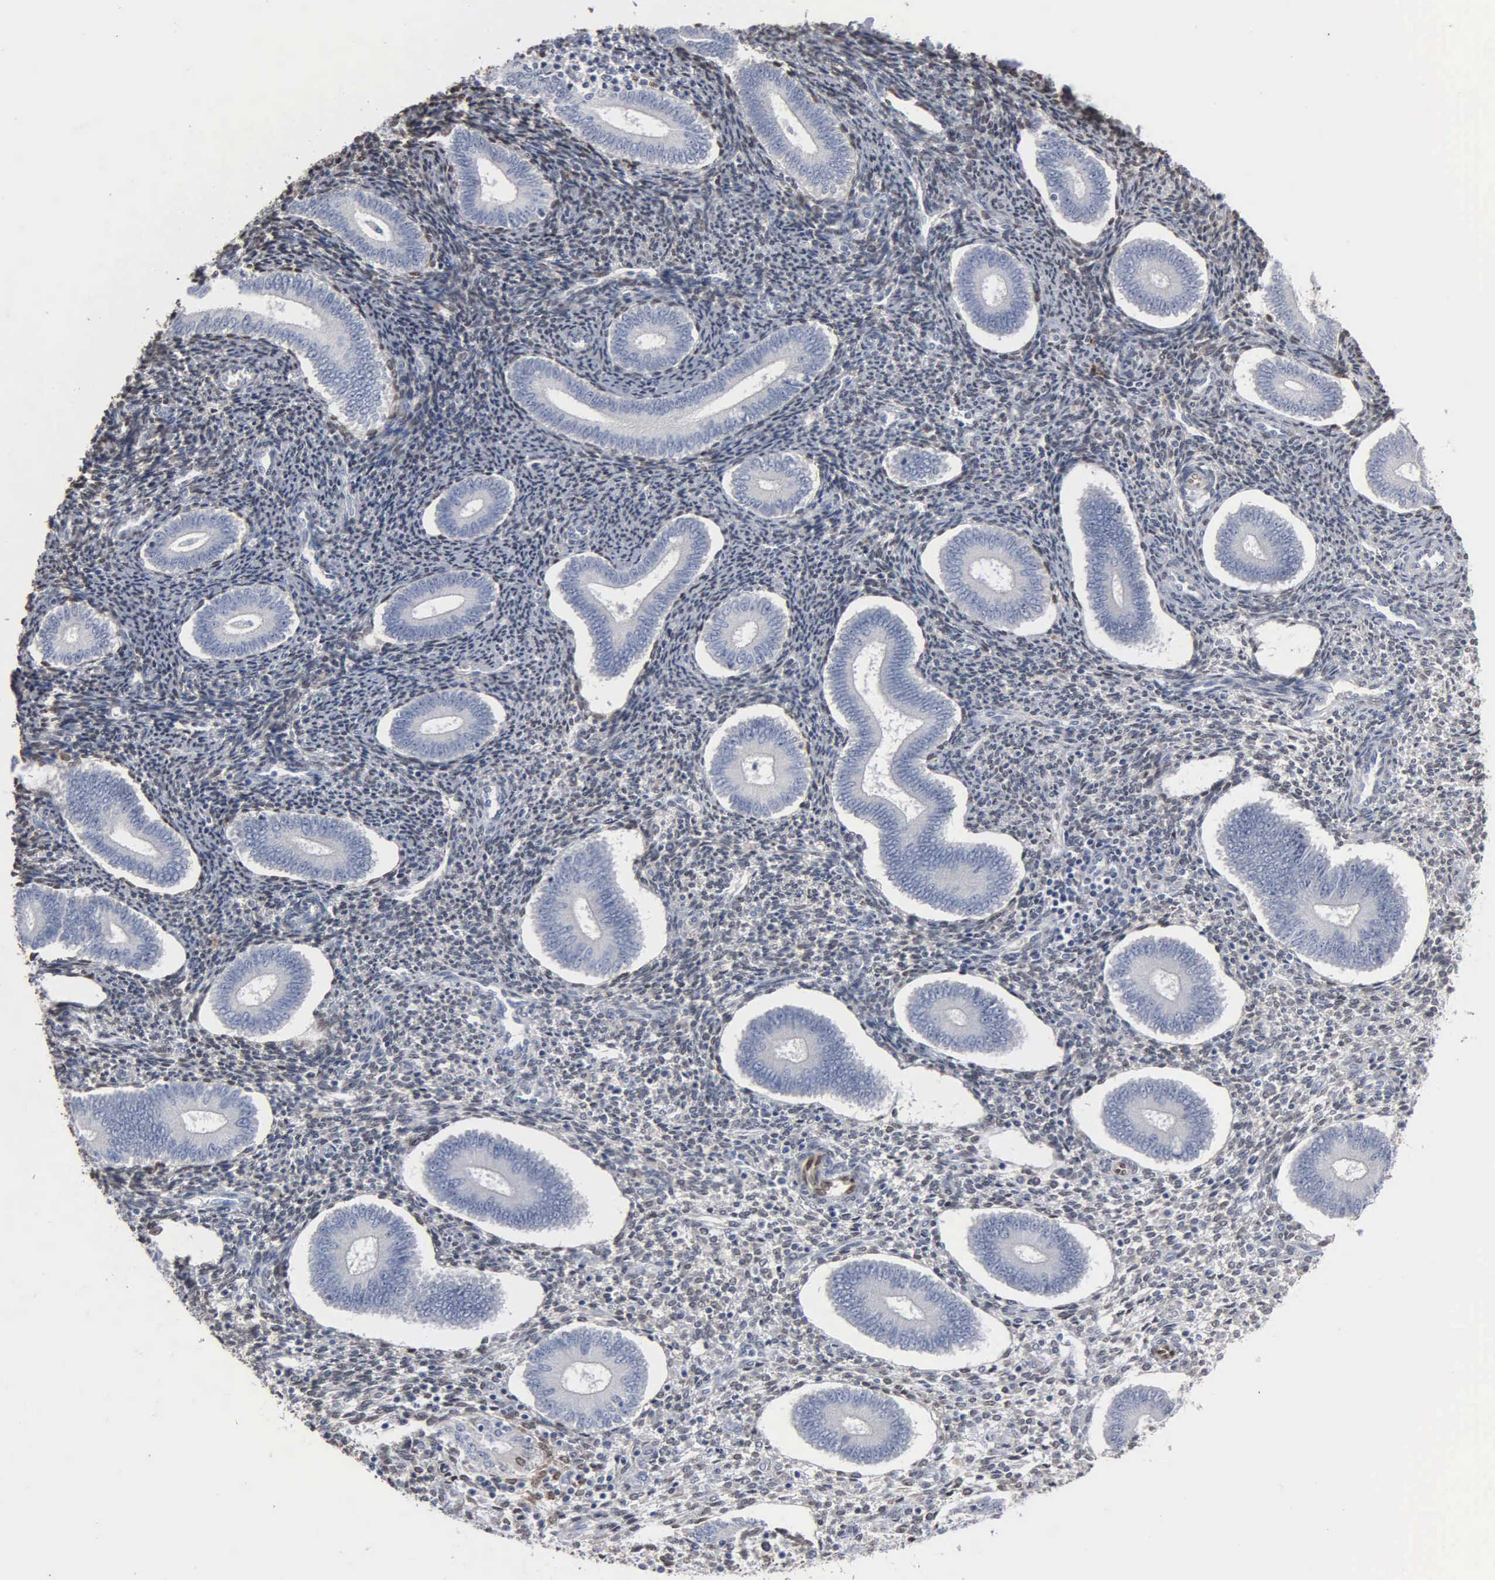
{"staining": {"intensity": "weak", "quantity": "25%-75%", "location": "nuclear"}, "tissue": "endometrium", "cell_type": "Cells in endometrial stroma", "image_type": "normal", "snomed": [{"axis": "morphology", "description": "Normal tissue, NOS"}, {"axis": "topography", "description": "Endometrium"}], "caption": "DAB (3,3'-diaminobenzidine) immunohistochemical staining of normal endometrium exhibits weak nuclear protein expression in approximately 25%-75% of cells in endometrial stroma.", "gene": "FGF2", "patient": {"sex": "female", "age": 35}}